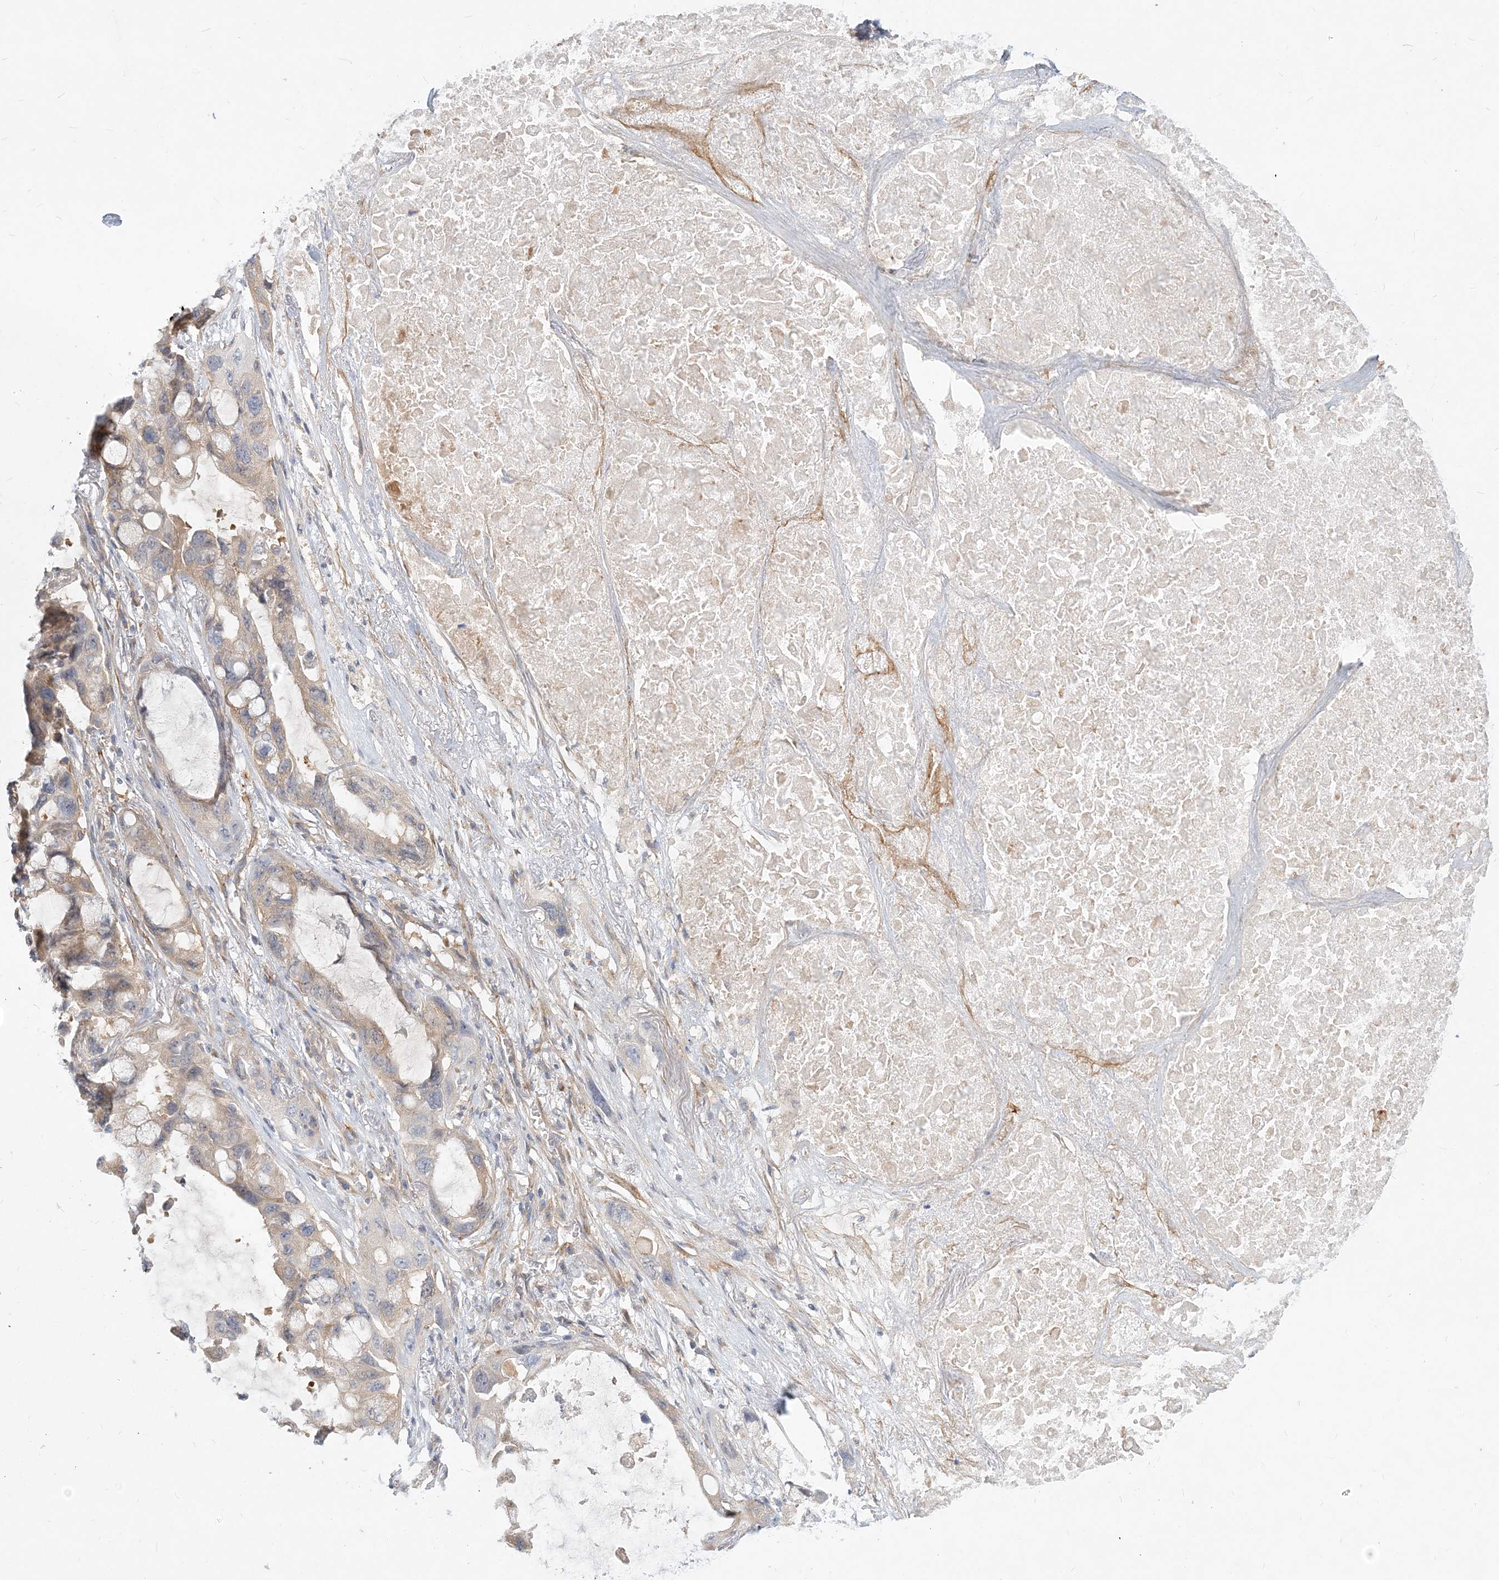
{"staining": {"intensity": "weak", "quantity": "25%-75%", "location": "cytoplasmic/membranous"}, "tissue": "lung cancer", "cell_type": "Tumor cells", "image_type": "cancer", "snomed": [{"axis": "morphology", "description": "Squamous cell carcinoma, NOS"}, {"axis": "topography", "description": "Lung"}], "caption": "Lung cancer stained with a brown dye reveals weak cytoplasmic/membranous positive staining in approximately 25%-75% of tumor cells.", "gene": "GMPPA", "patient": {"sex": "female", "age": 73}}